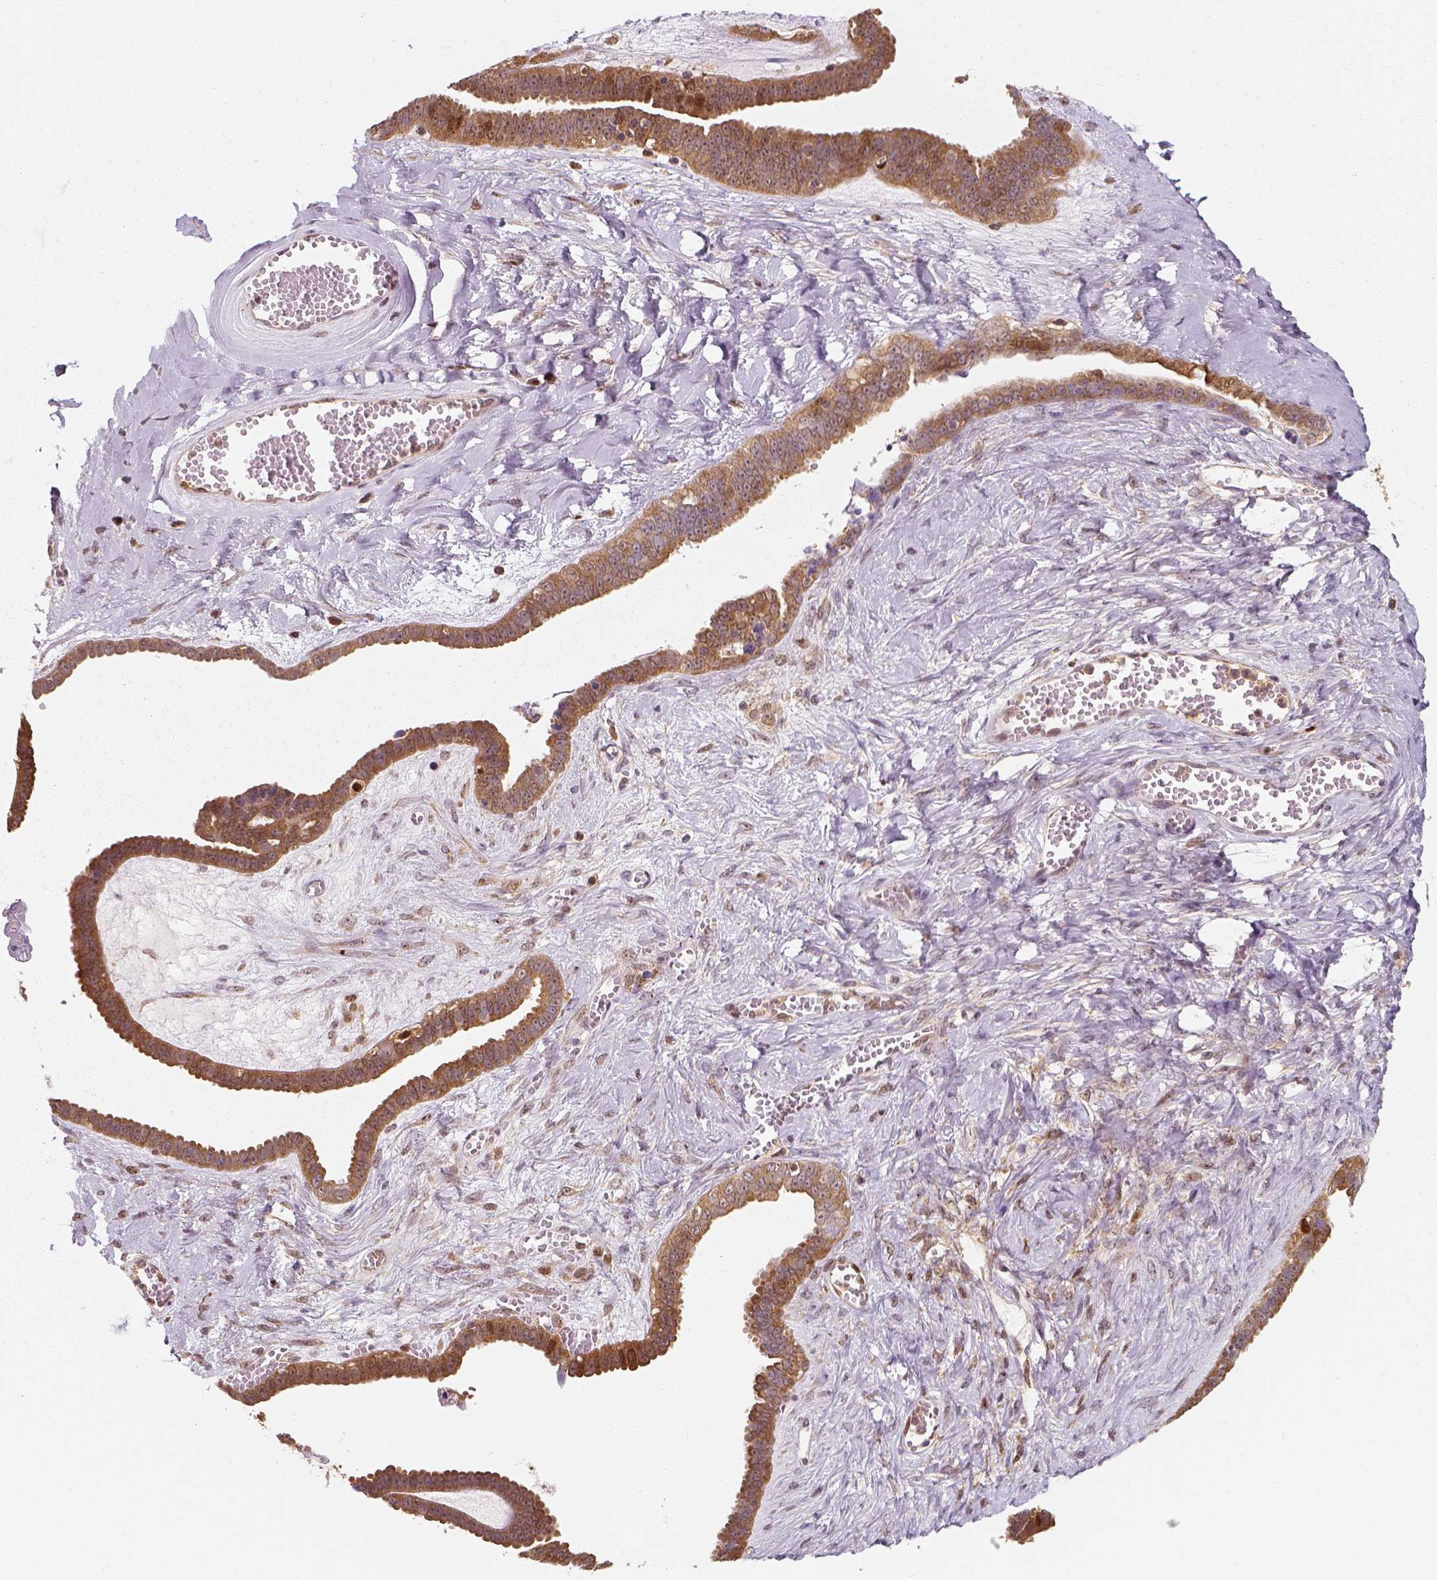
{"staining": {"intensity": "moderate", "quantity": ">75%", "location": "cytoplasmic/membranous"}, "tissue": "ovarian cancer", "cell_type": "Tumor cells", "image_type": "cancer", "snomed": [{"axis": "morphology", "description": "Cystadenocarcinoma, serous, NOS"}, {"axis": "topography", "description": "Ovary"}], "caption": "Tumor cells show medium levels of moderate cytoplasmic/membranous expression in about >75% of cells in human ovarian serous cystadenocarcinoma.", "gene": "SQSTM1", "patient": {"sex": "female", "age": 71}}